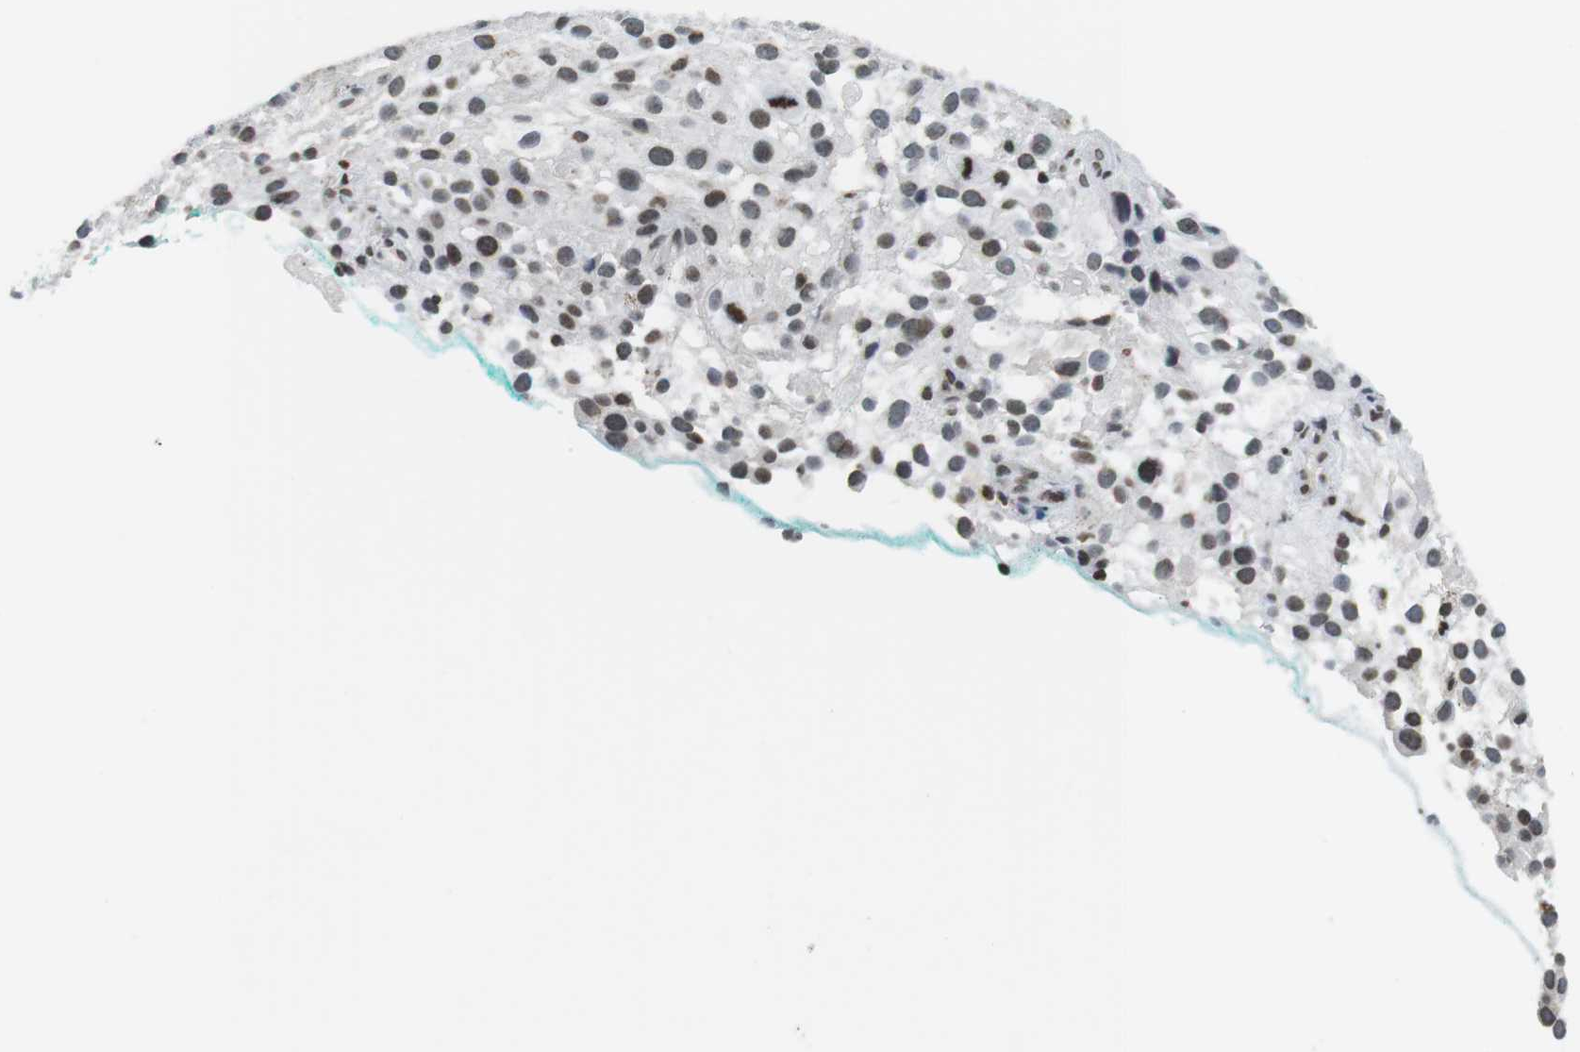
{"staining": {"intensity": "weak", "quantity": "<25%", "location": "nuclear"}, "tissue": "melanoma", "cell_type": "Tumor cells", "image_type": "cancer", "snomed": [{"axis": "morphology", "description": "Necrosis, NOS"}, {"axis": "morphology", "description": "Malignant melanoma, NOS"}, {"axis": "topography", "description": "Skin"}], "caption": "The immunohistochemistry micrograph has no significant expression in tumor cells of melanoma tissue.", "gene": "E2F2", "patient": {"sex": "female", "age": 87}}